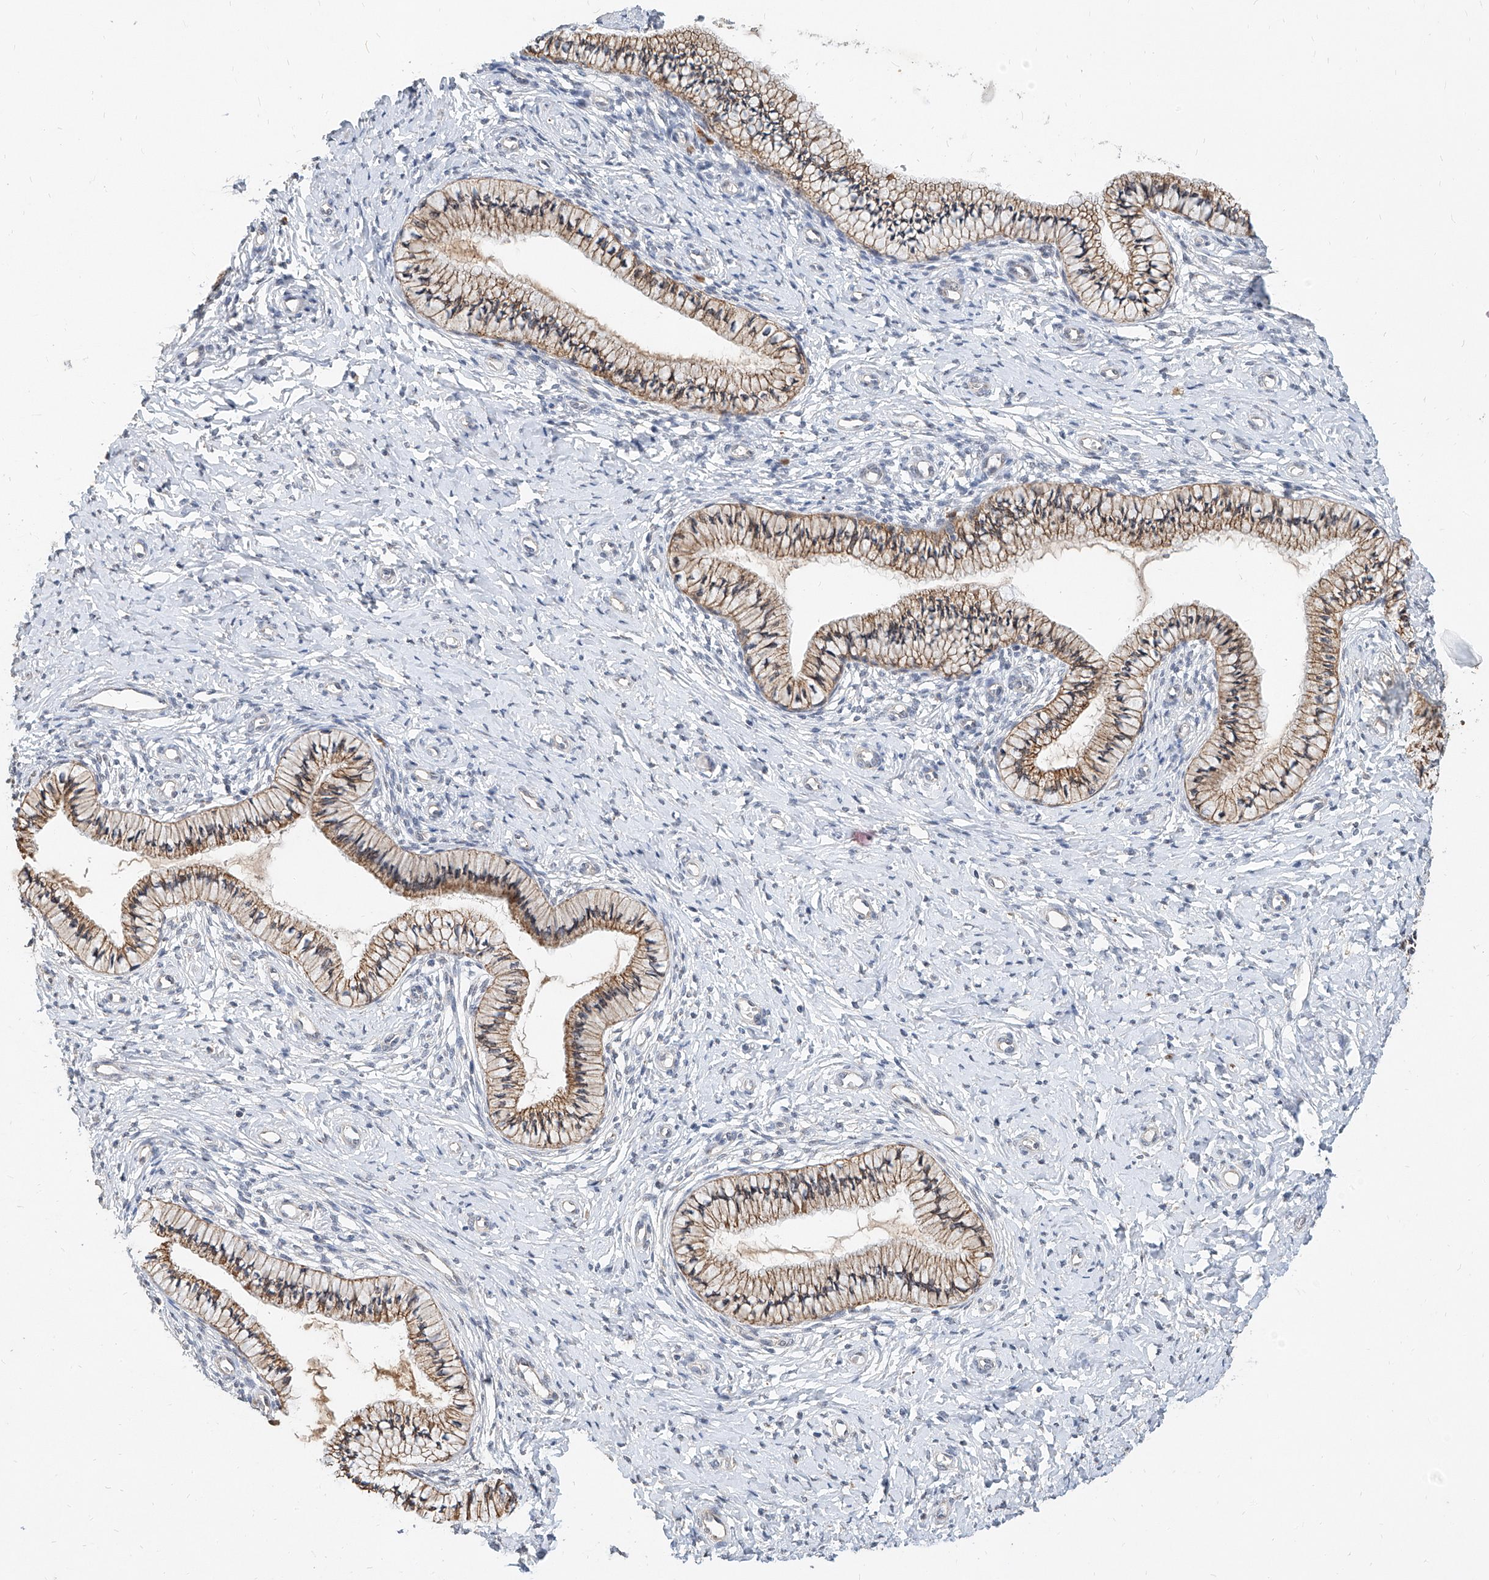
{"staining": {"intensity": "moderate", "quantity": ">75%", "location": "cytoplasmic/membranous"}, "tissue": "cervix", "cell_type": "Glandular cells", "image_type": "normal", "snomed": [{"axis": "morphology", "description": "Normal tissue, NOS"}, {"axis": "topography", "description": "Cervix"}], "caption": "Human cervix stained with a brown dye exhibits moderate cytoplasmic/membranous positive positivity in approximately >75% of glandular cells.", "gene": "MFSD4B", "patient": {"sex": "female", "age": 36}}